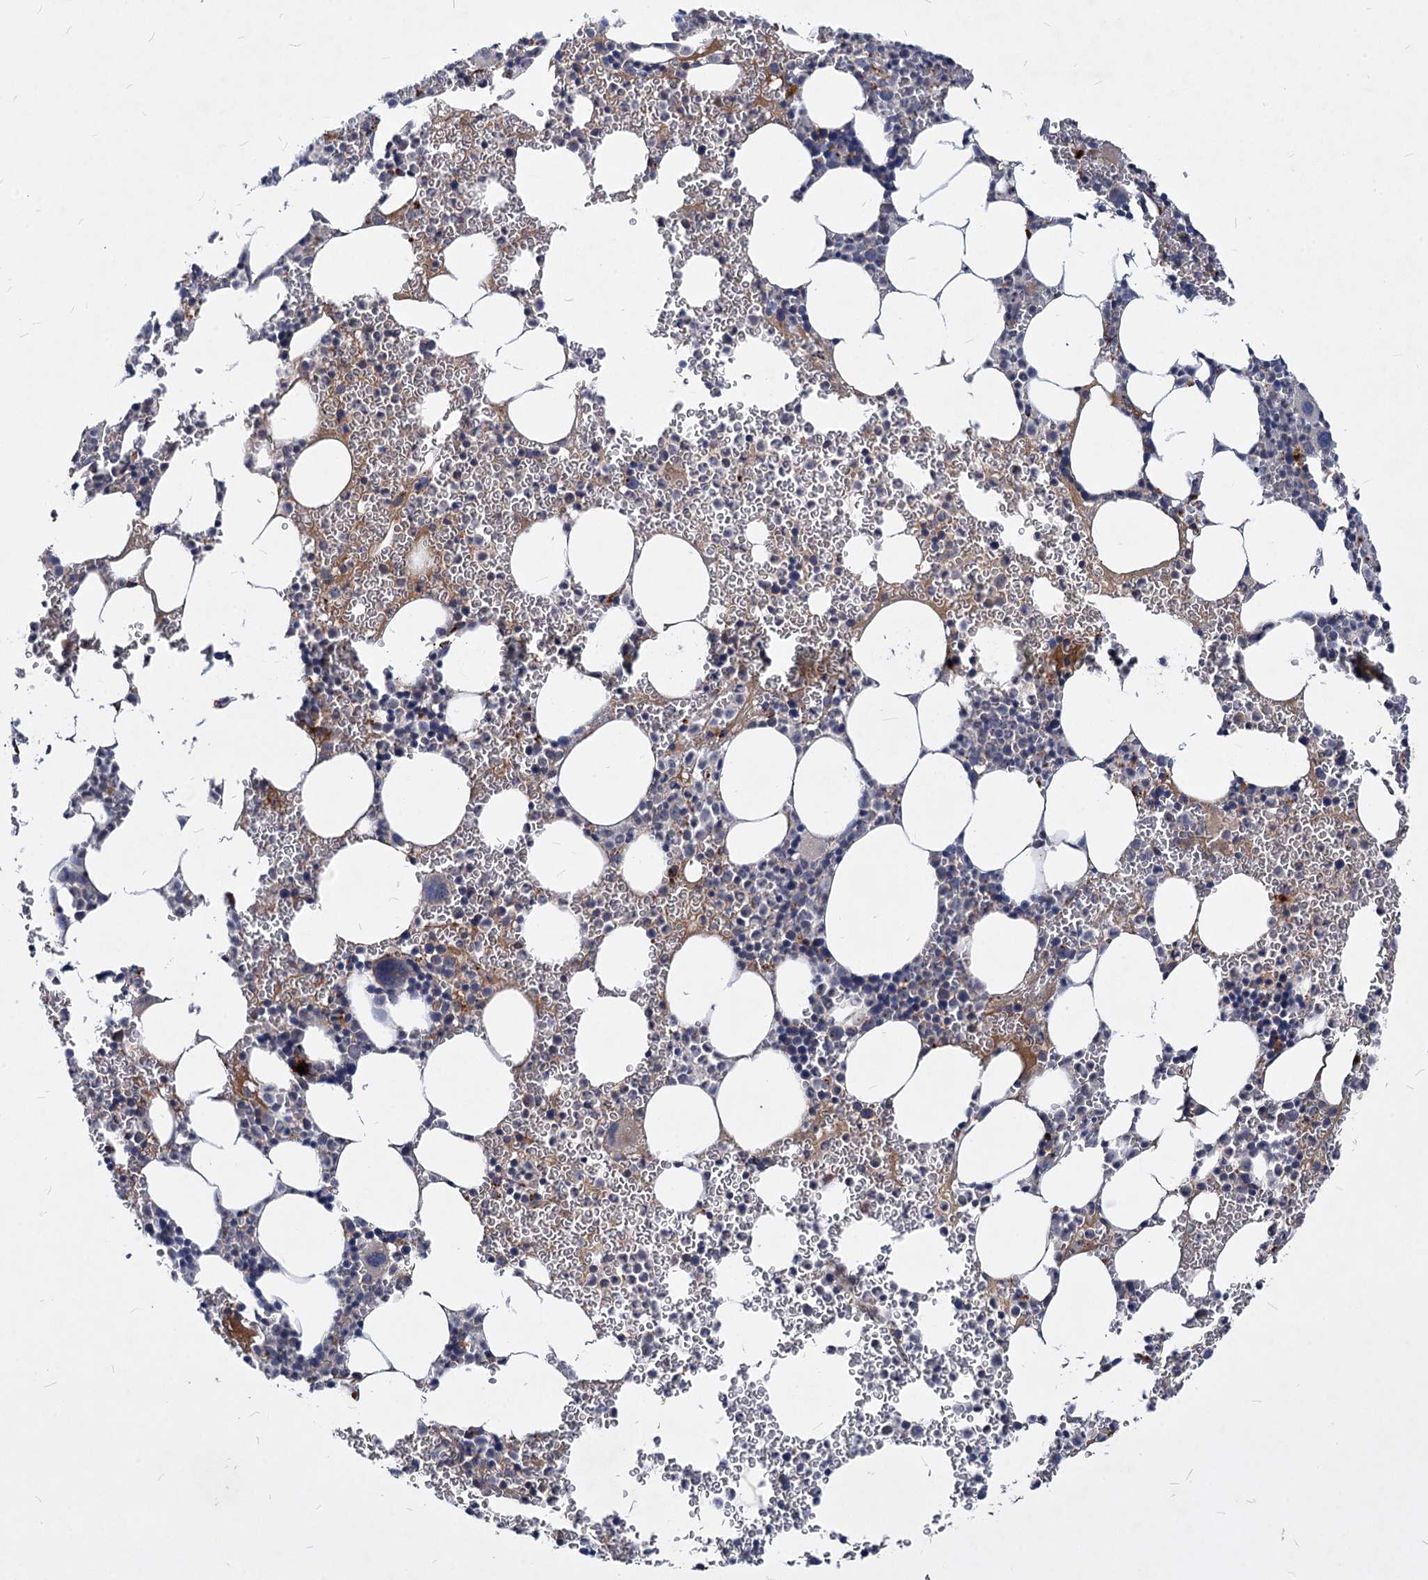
{"staining": {"intensity": "weak", "quantity": "<25%", "location": "cytoplasmic/membranous"}, "tissue": "bone marrow", "cell_type": "Hematopoietic cells", "image_type": "normal", "snomed": [{"axis": "morphology", "description": "Normal tissue, NOS"}, {"axis": "topography", "description": "Bone marrow"}], "caption": "IHC photomicrograph of unremarkable human bone marrow stained for a protein (brown), which exhibits no expression in hematopoietic cells.", "gene": "C11orf86", "patient": {"sex": "female", "age": 78}}